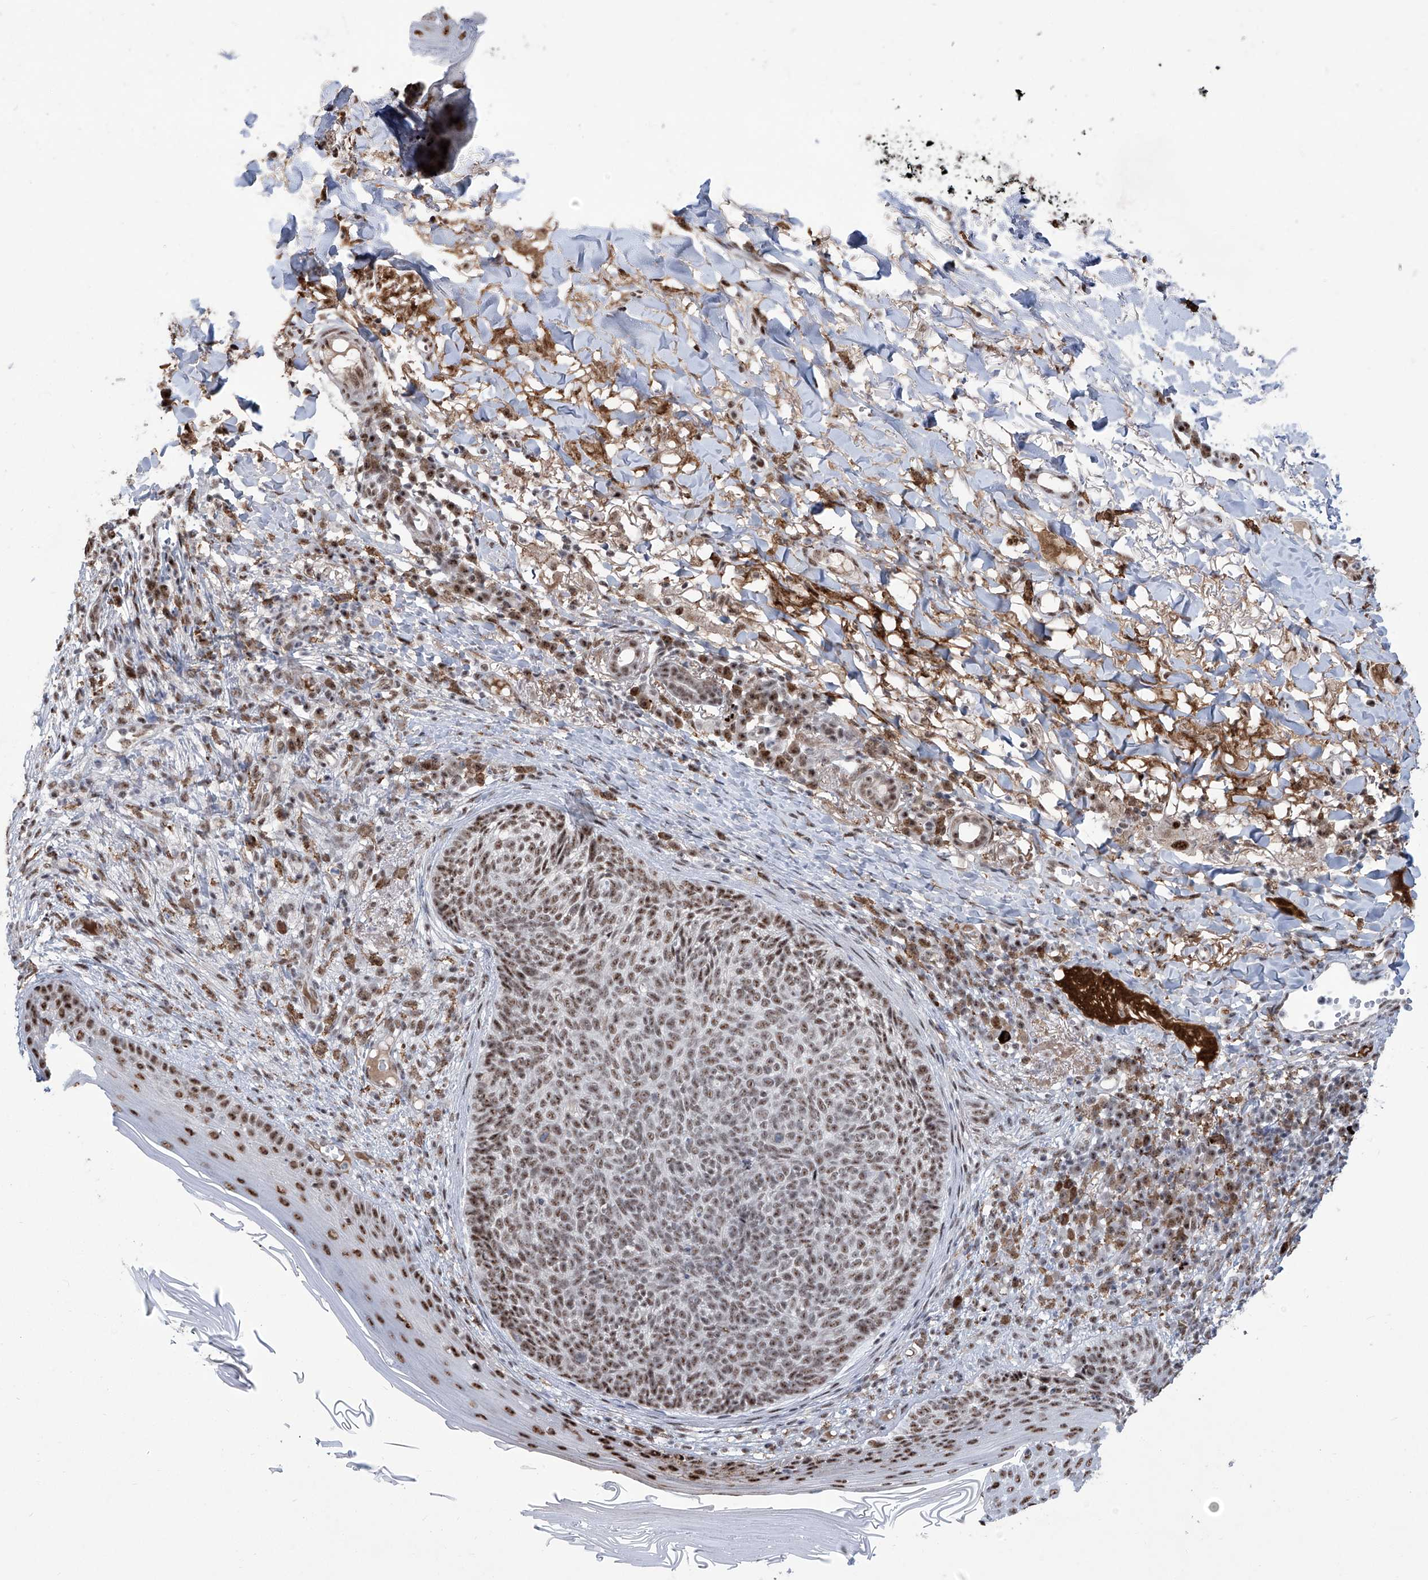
{"staining": {"intensity": "moderate", "quantity": ">75%", "location": "nuclear"}, "tissue": "skin cancer", "cell_type": "Tumor cells", "image_type": "cancer", "snomed": [{"axis": "morphology", "description": "Basal cell carcinoma"}, {"axis": "topography", "description": "Skin"}], "caption": "Skin basal cell carcinoma tissue displays moderate nuclear expression in about >75% of tumor cells", "gene": "FBXL4", "patient": {"sex": "male", "age": 85}}